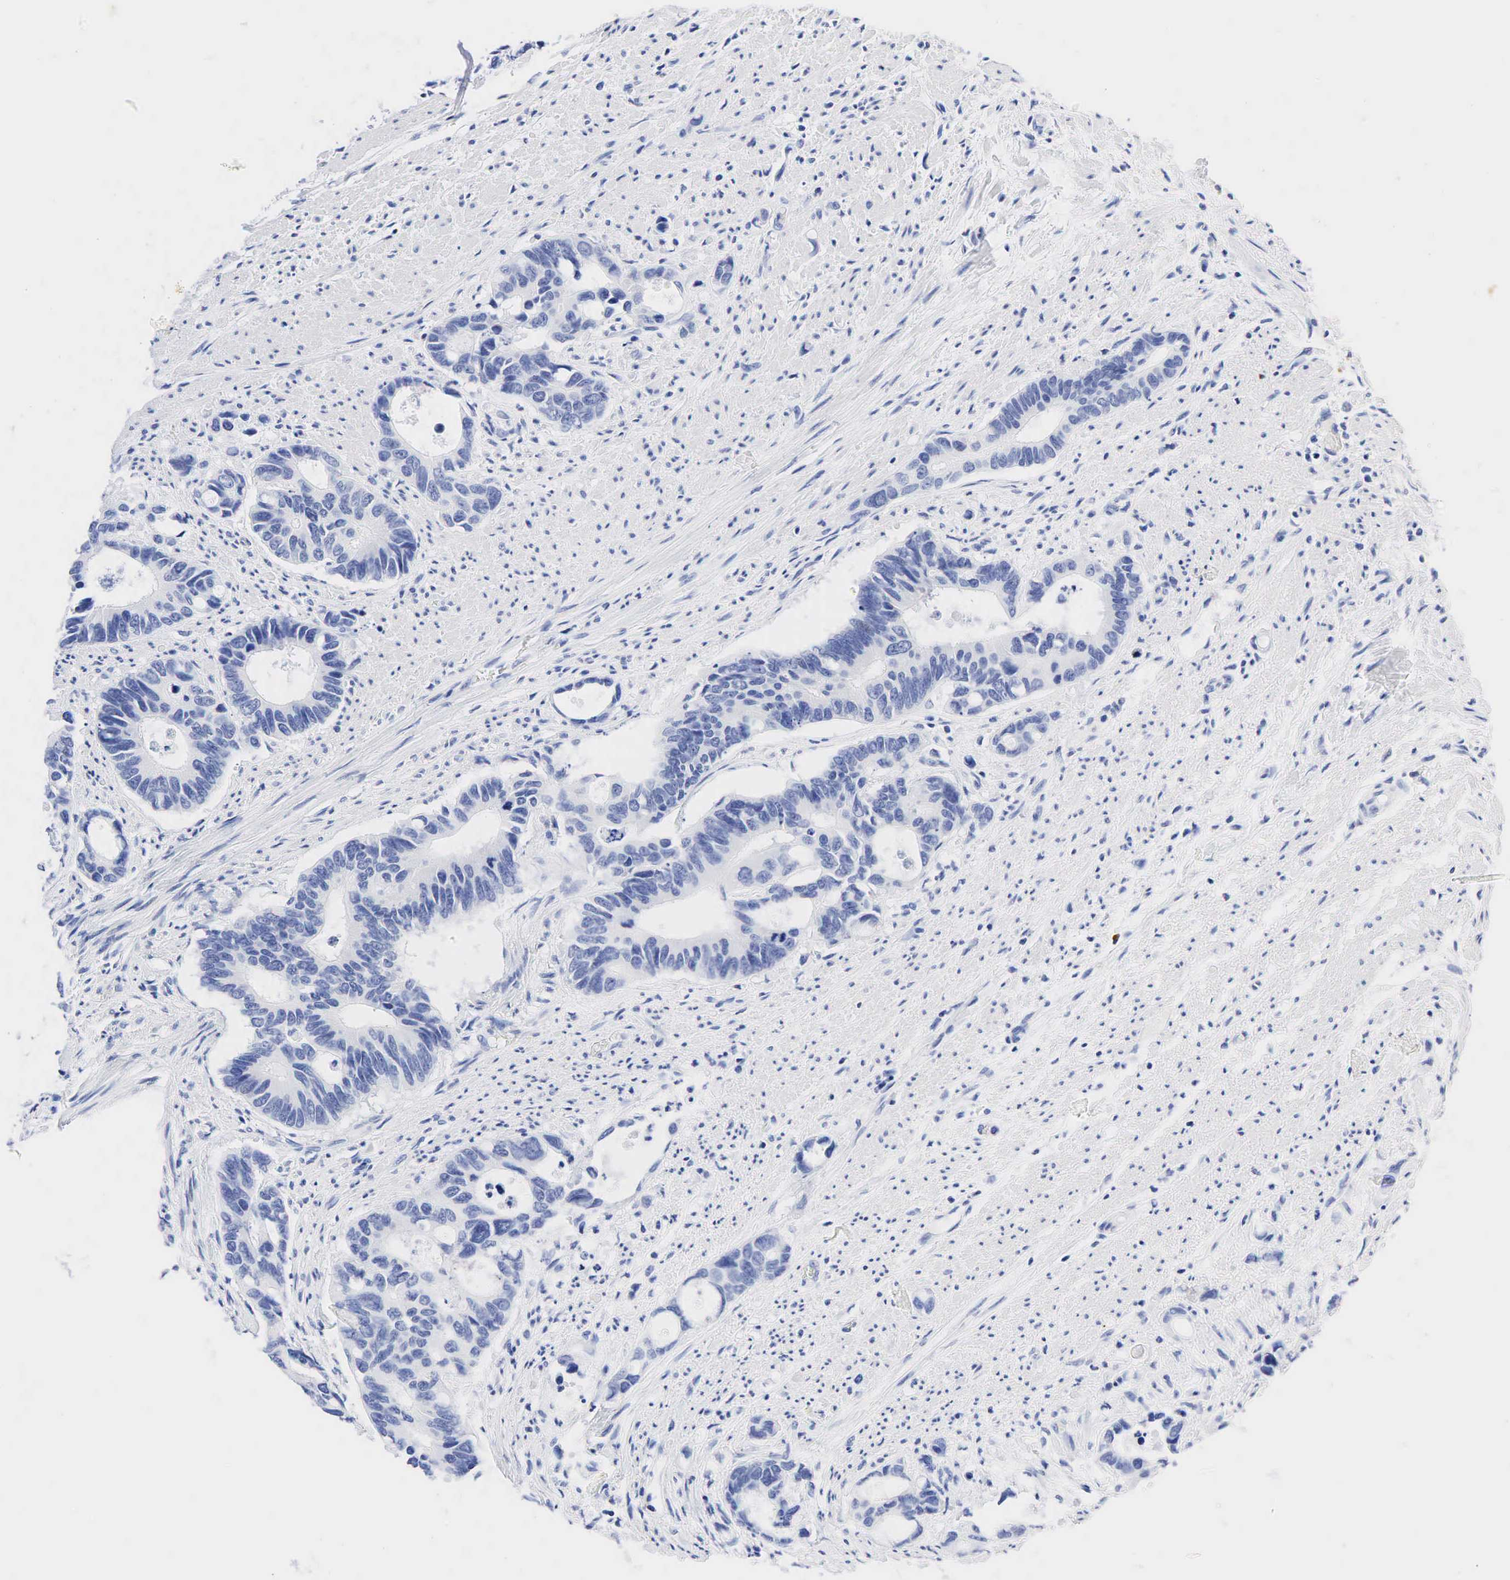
{"staining": {"intensity": "negative", "quantity": "none", "location": "none"}, "tissue": "colorectal cancer", "cell_type": "Tumor cells", "image_type": "cancer", "snomed": [{"axis": "morphology", "description": "Adenocarcinoma, NOS"}, {"axis": "topography", "description": "Colon"}], "caption": "Immunohistochemistry (IHC) image of human colorectal adenocarcinoma stained for a protein (brown), which reveals no staining in tumor cells.", "gene": "NKX2-1", "patient": {"sex": "male", "age": 49}}